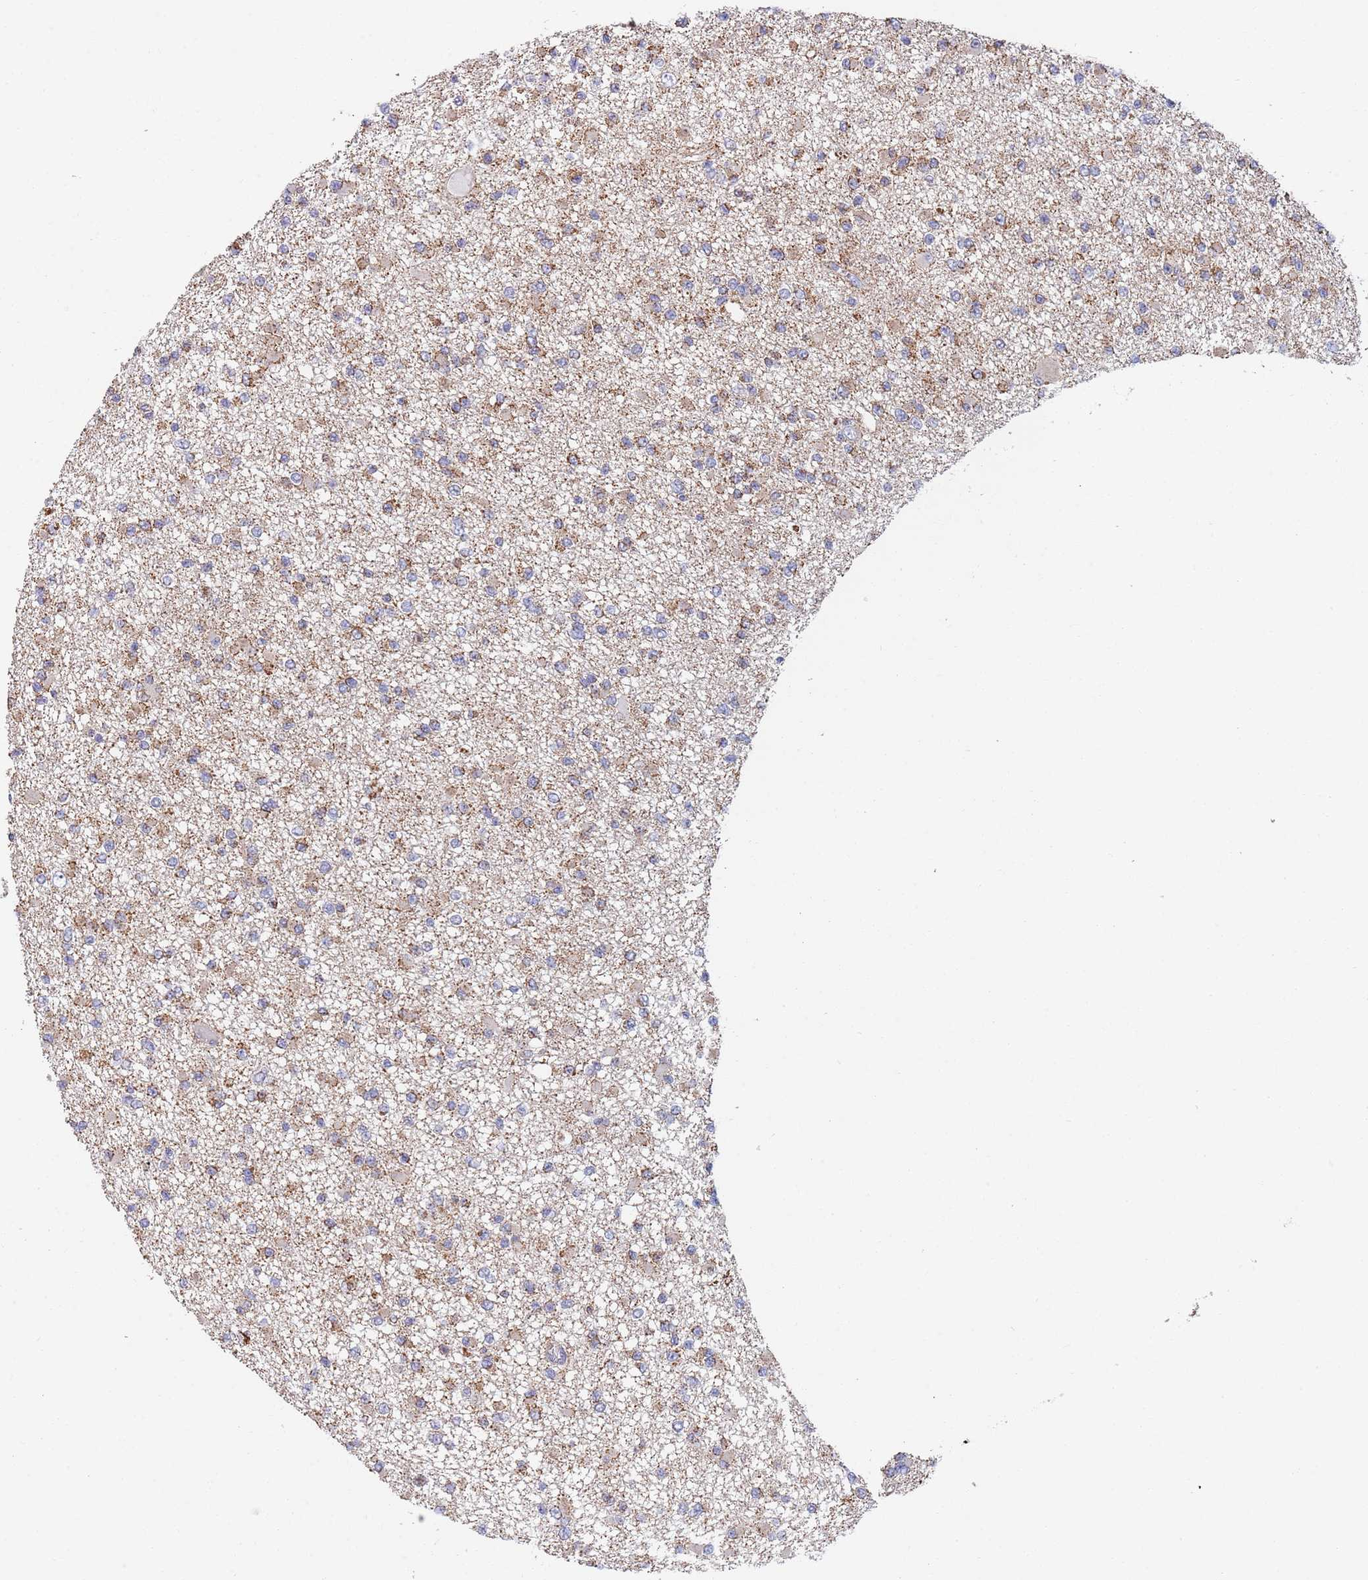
{"staining": {"intensity": "moderate", "quantity": "25%-75%", "location": "cytoplasmic/membranous"}, "tissue": "glioma", "cell_type": "Tumor cells", "image_type": "cancer", "snomed": [{"axis": "morphology", "description": "Glioma, malignant, Low grade"}, {"axis": "topography", "description": "Brain"}], "caption": "The photomicrograph displays staining of malignant low-grade glioma, revealing moderate cytoplasmic/membranous protein expression (brown color) within tumor cells.", "gene": "PWWP3A", "patient": {"sex": "female", "age": 22}}